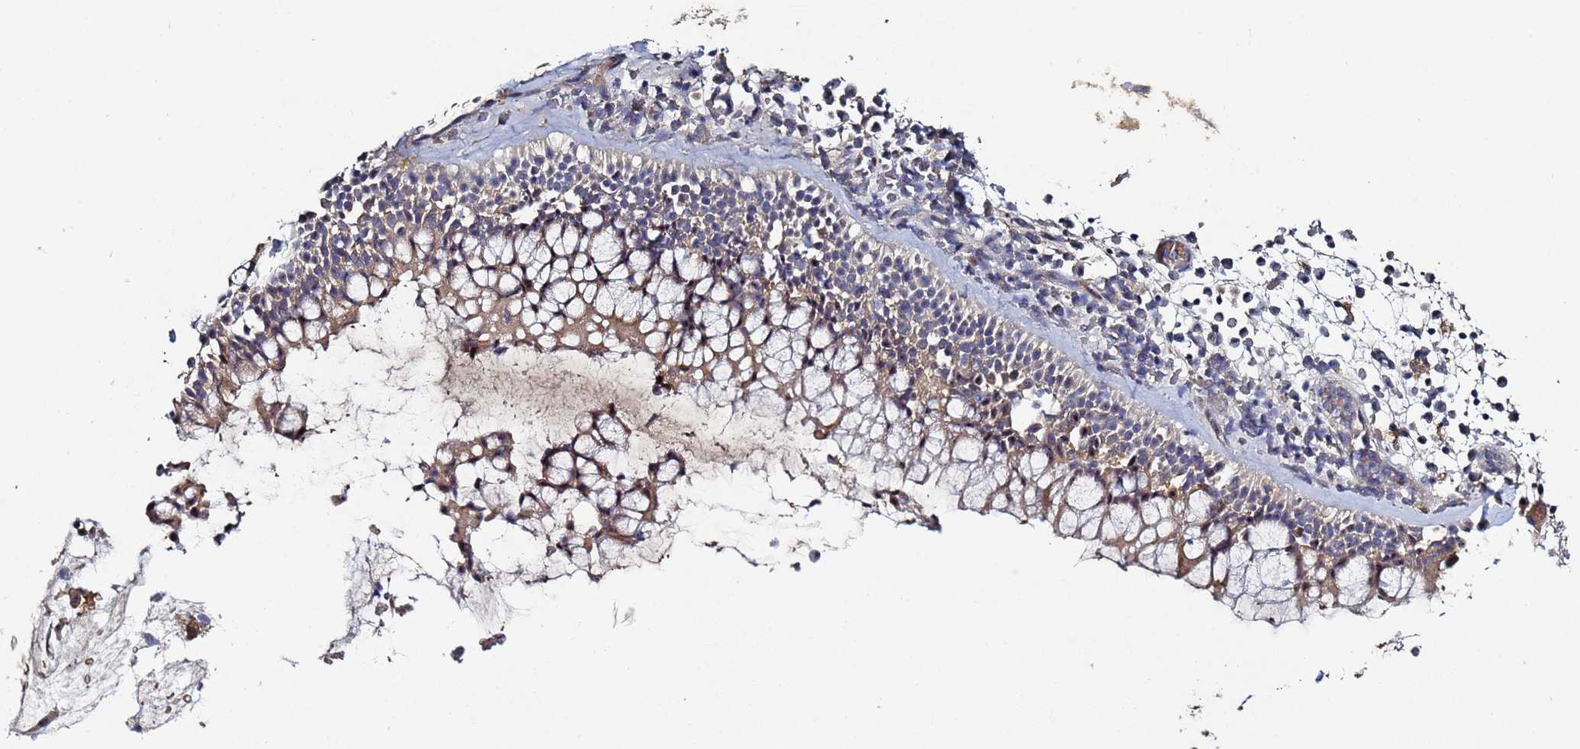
{"staining": {"intensity": "moderate", "quantity": ">75%", "location": "cytoplasmic/membranous"}, "tissue": "nasopharynx", "cell_type": "Respiratory epithelial cells", "image_type": "normal", "snomed": [{"axis": "morphology", "description": "Normal tissue, NOS"}, {"axis": "morphology", "description": "Inflammation, NOS"}, {"axis": "morphology", "description": "Malignant melanoma, Metastatic site"}, {"axis": "topography", "description": "Nasopharynx"}], "caption": "A medium amount of moderate cytoplasmic/membranous expression is appreciated in approximately >75% of respiratory epithelial cells in normal nasopharynx.", "gene": "OSER1", "patient": {"sex": "male", "age": 70}}